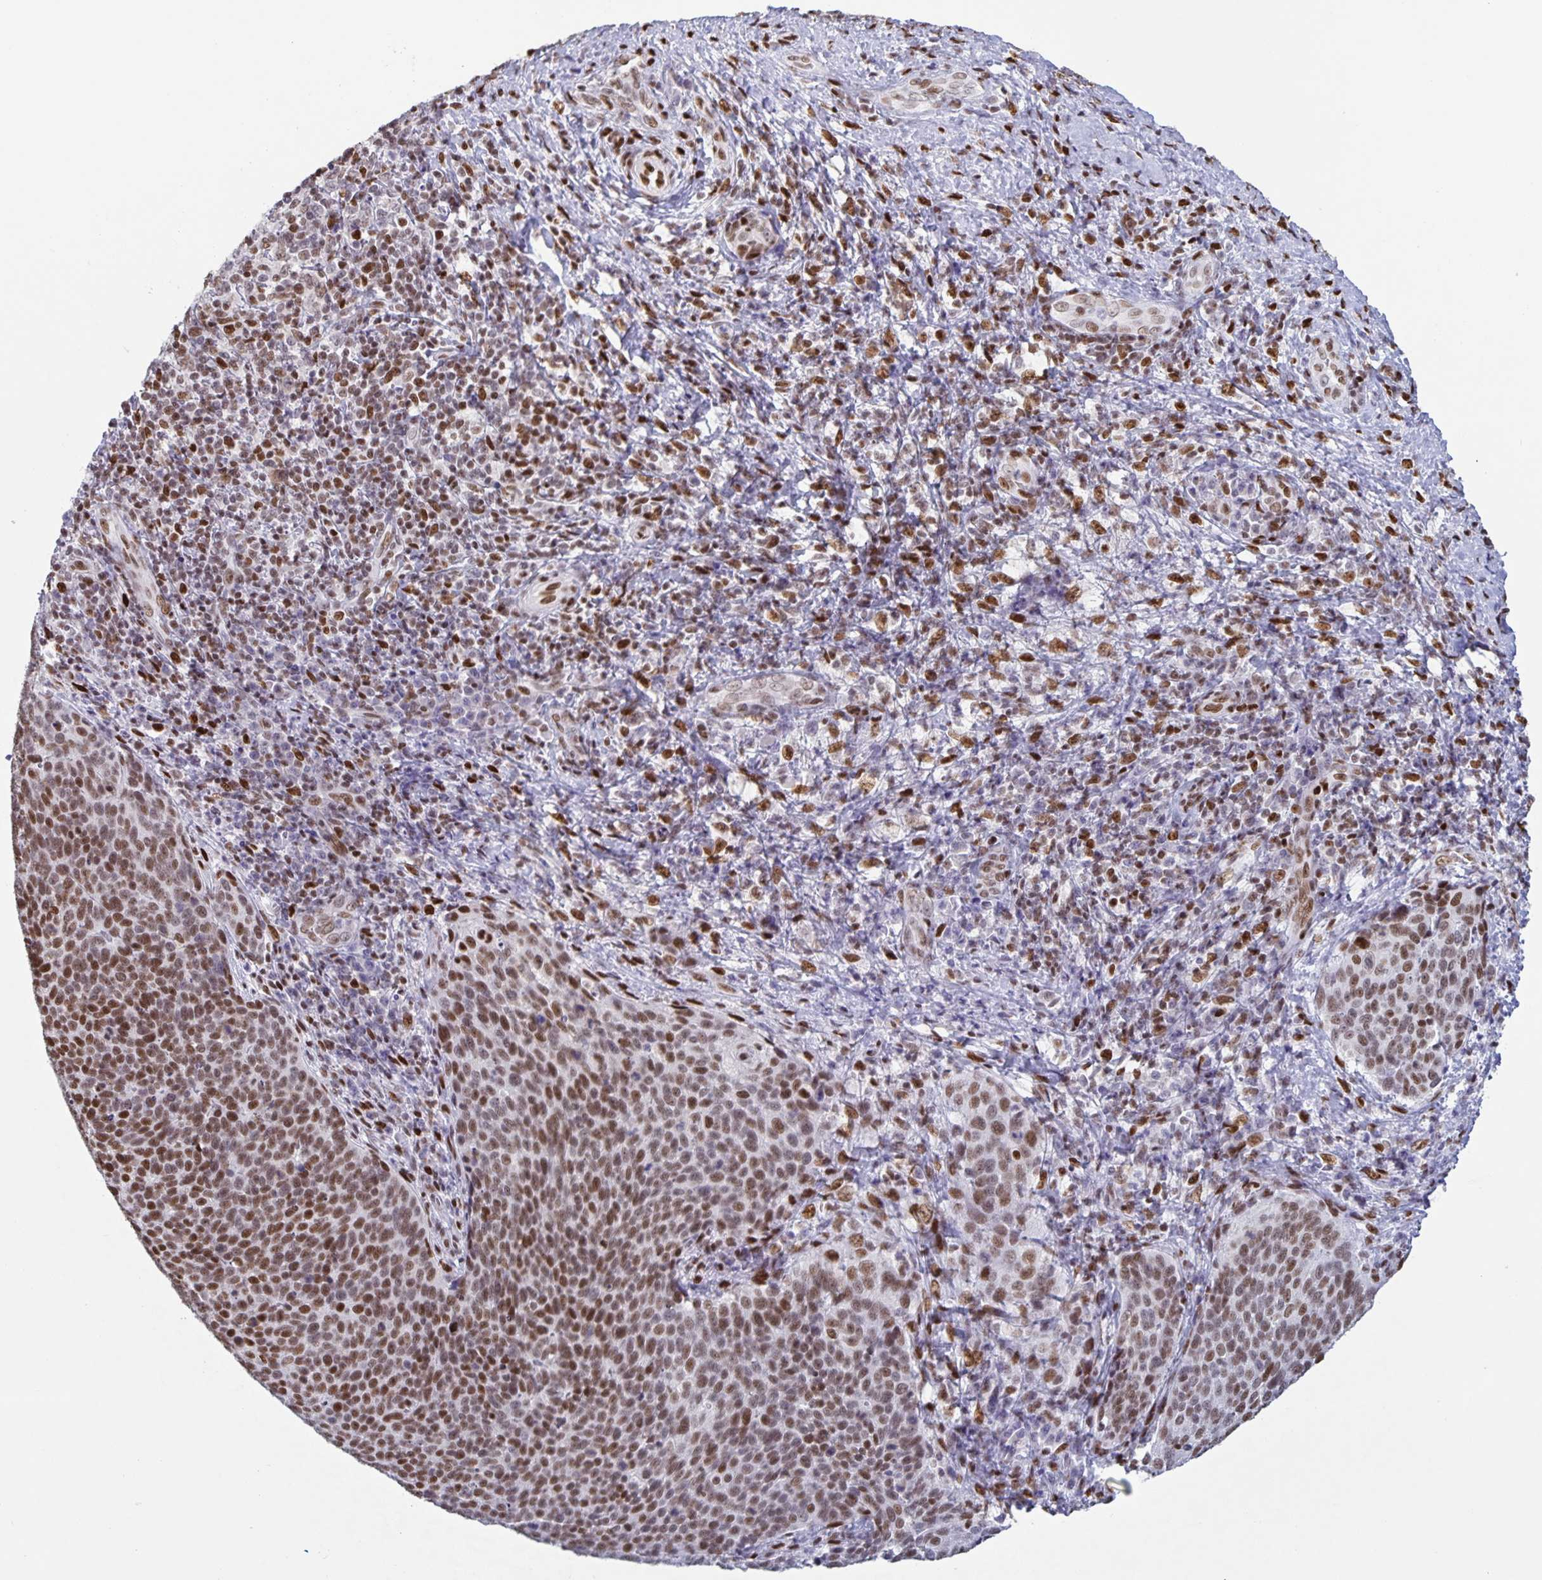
{"staining": {"intensity": "moderate", "quantity": ">75%", "location": "nuclear"}, "tissue": "cervical cancer", "cell_type": "Tumor cells", "image_type": "cancer", "snomed": [{"axis": "morphology", "description": "Squamous cell carcinoma, NOS"}, {"axis": "topography", "description": "Cervix"}], "caption": "Tumor cells exhibit medium levels of moderate nuclear staining in about >75% of cells in human cervical cancer (squamous cell carcinoma). (Brightfield microscopy of DAB IHC at high magnification).", "gene": "JUND", "patient": {"sex": "female", "age": 34}}